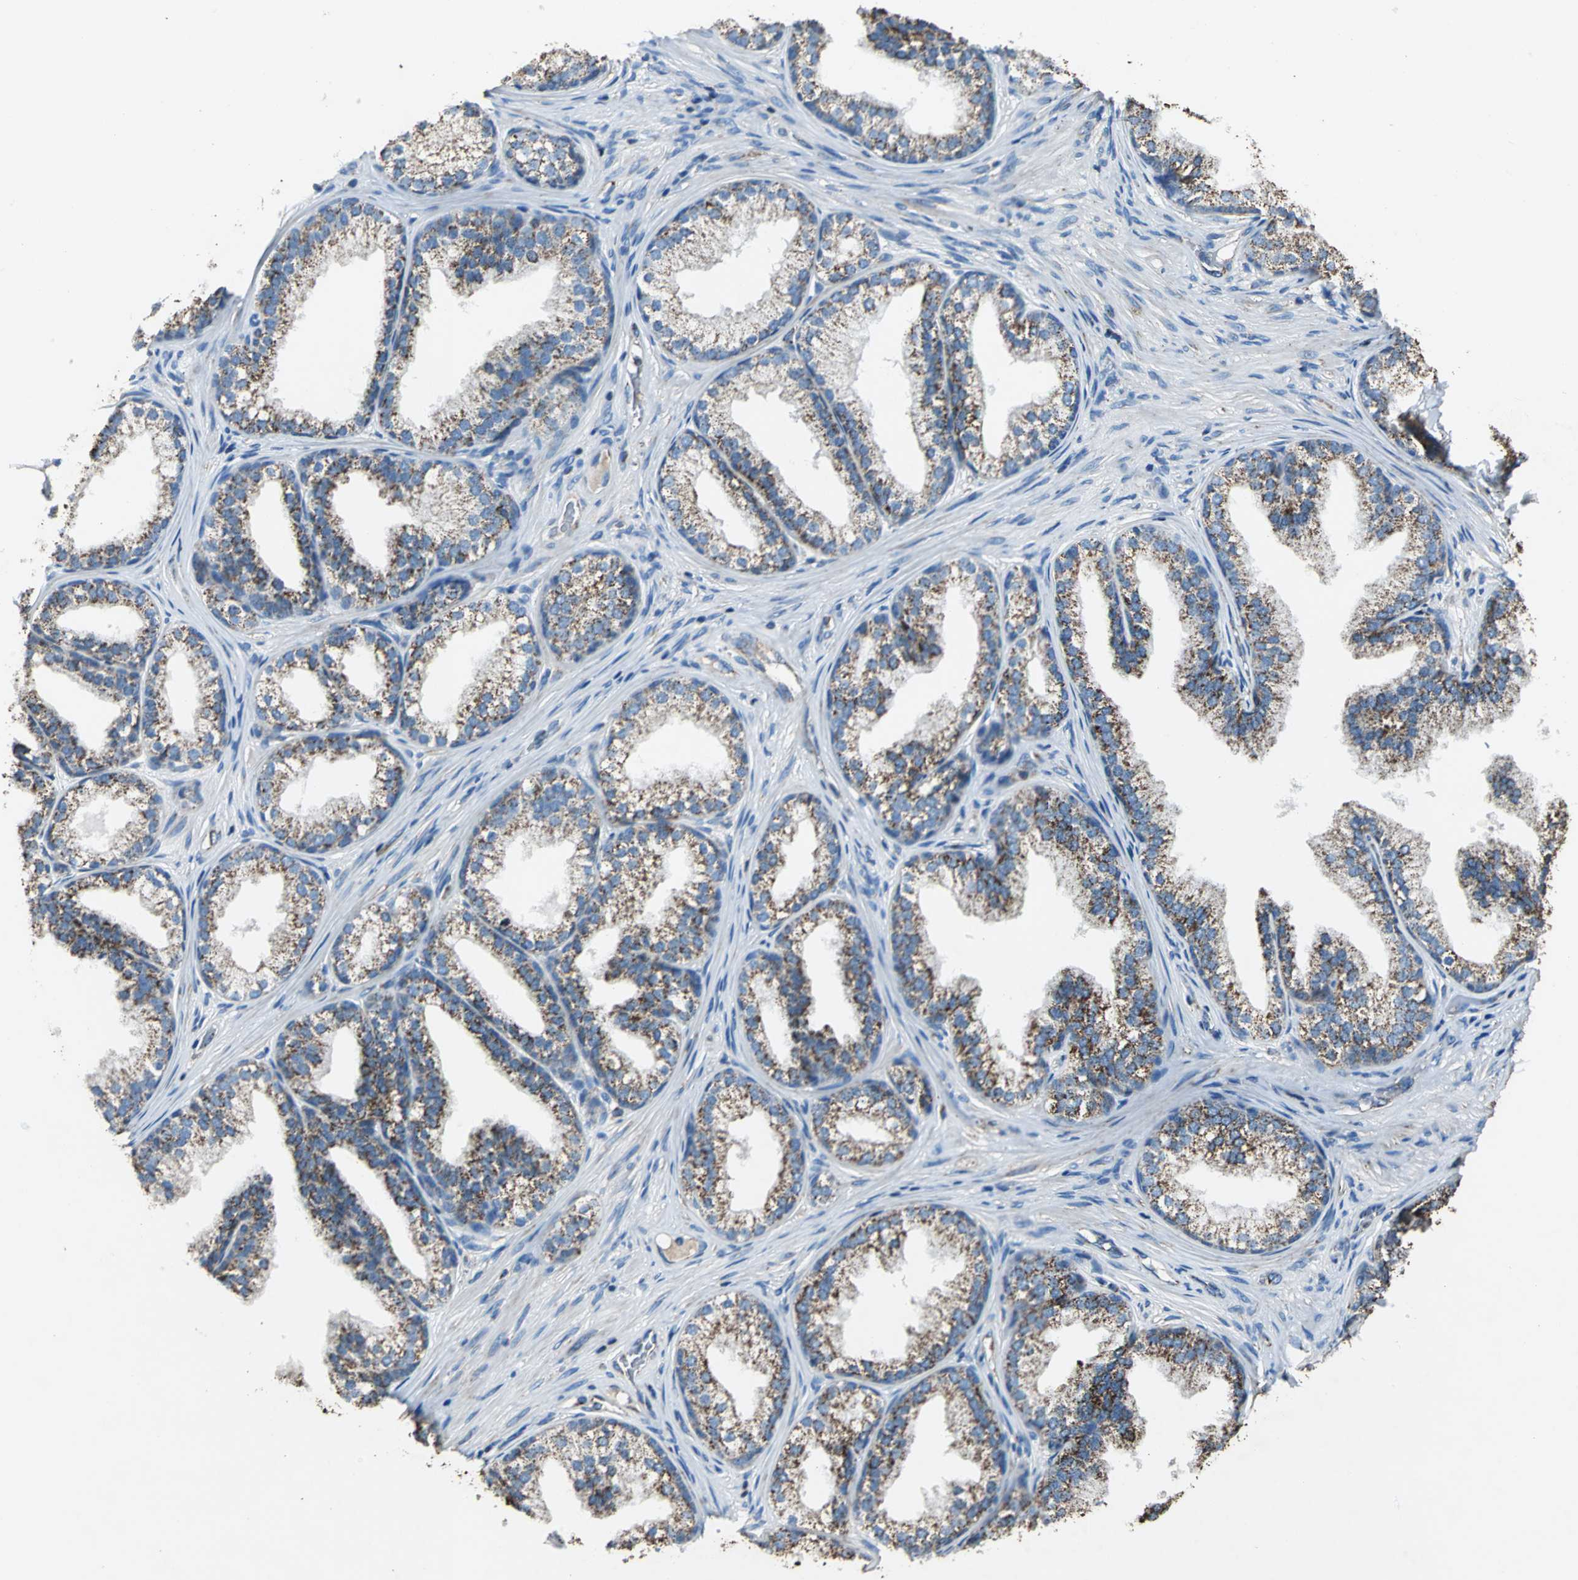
{"staining": {"intensity": "strong", "quantity": ">75%", "location": "cytoplasmic/membranous"}, "tissue": "prostate", "cell_type": "Glandular cells", "image_type": "normal", "snomed": [{"axis": "morphology", "description": "Normal tissue, NOS"}, {"axis": "topography", "description": "Prostate"}], "caption": "An IHC histopathology image of benign tissue is shown. Protein staining in brown shows strong cytoplasmic/membranous positivity in prostate within glandular cells.", "gene": "ECH1", "patient": {"sex": "male", "age": 76}}